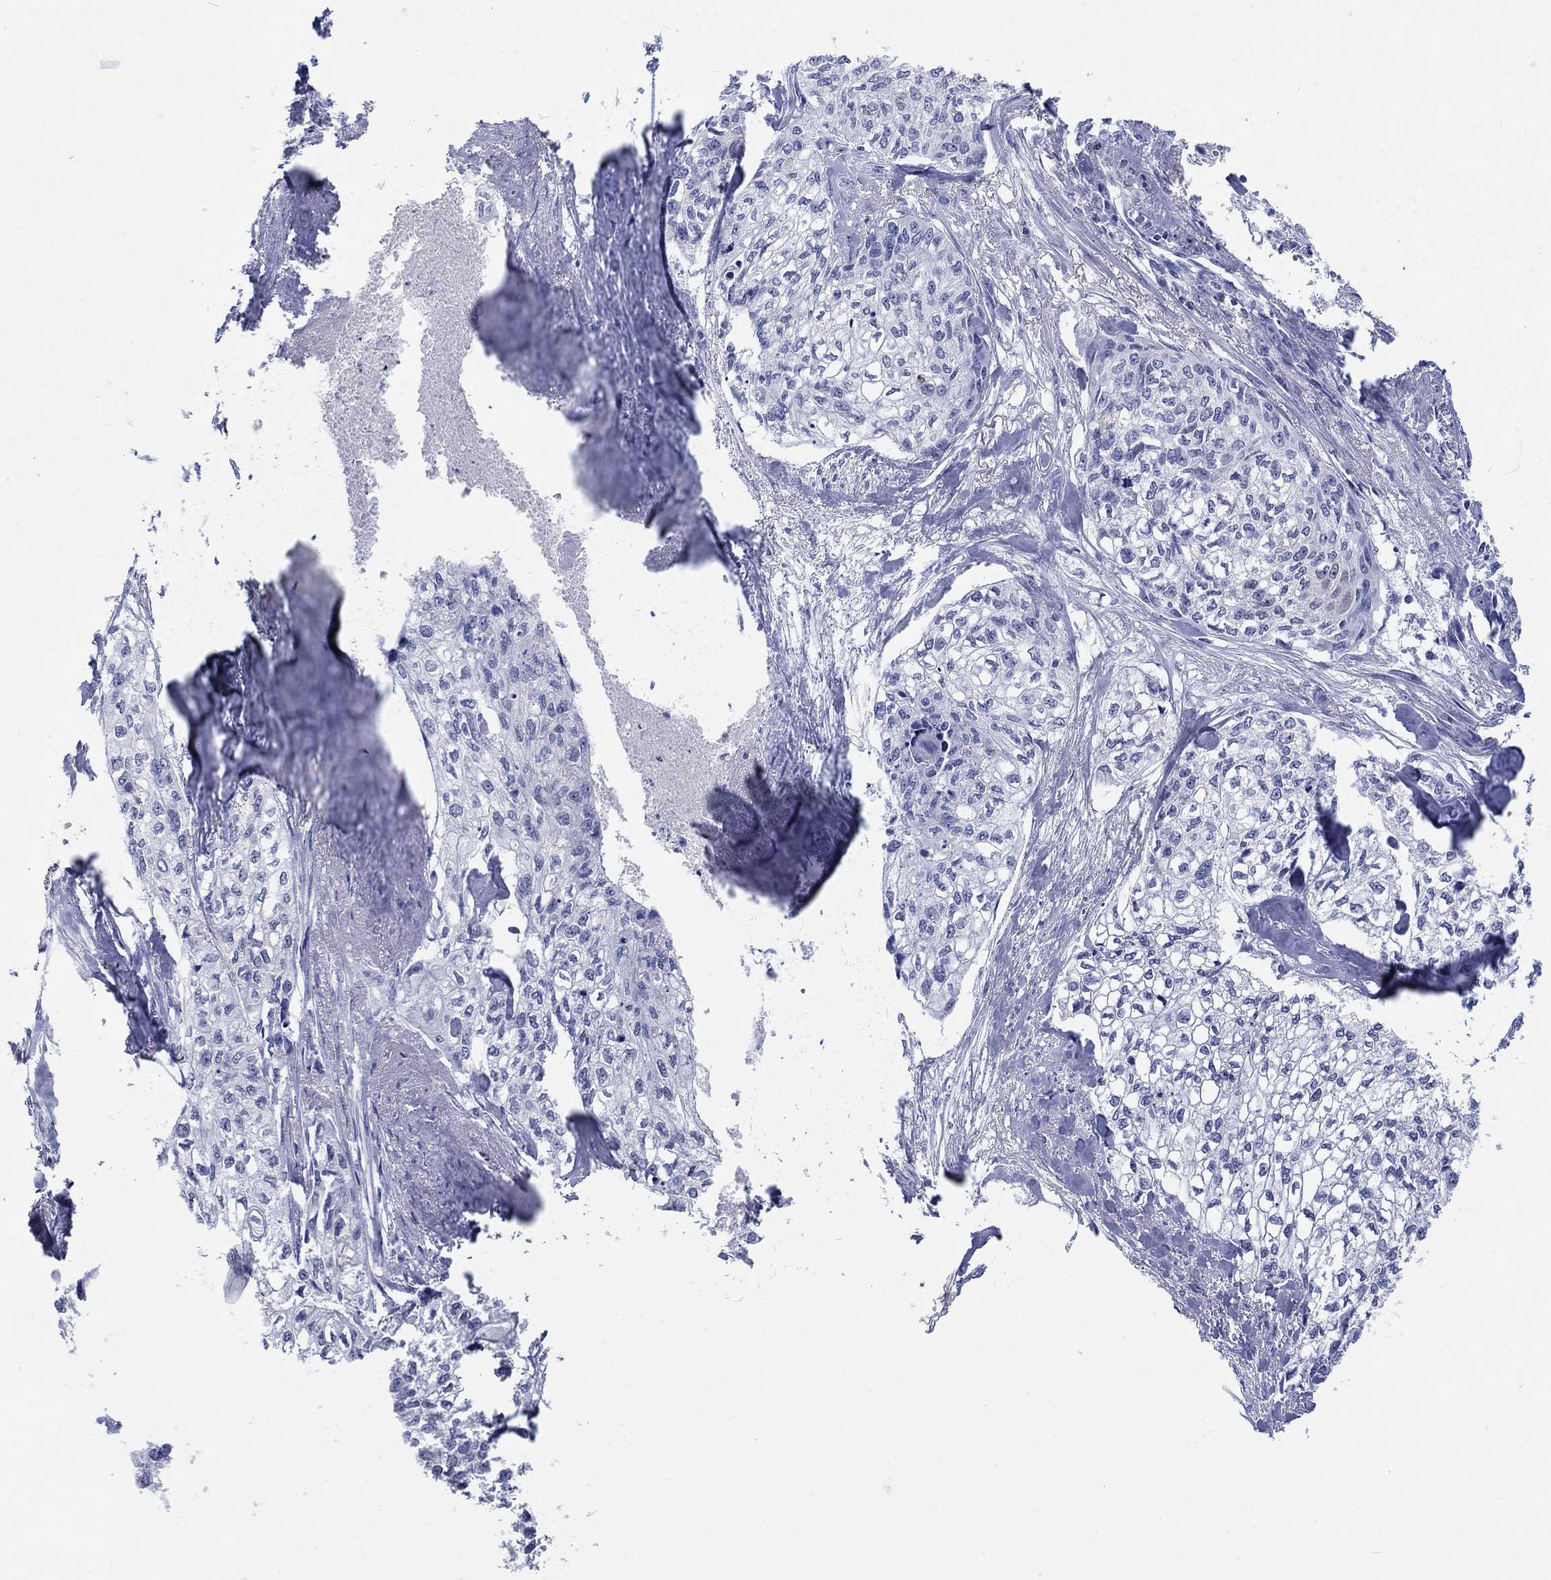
{"staining": {"intensity": "negative", "quantity": "none", "location": "none"}, "tissue": "cervical cancer", "cell_type": "Tumor cells", "image_type": "cancer", "snomed": [{"axis": "morphology", "description": "Squamous cell carcinoma, NOS"}, {"axis": "topography", "description": "Cervix"}], "caption": "This is an IHC histopathology image of human cervical squamous cell carcinoma. There is no positivity in tumor cells.", "gene": "AKR1C2", "patient": {"sex": "female", "age": 58}}